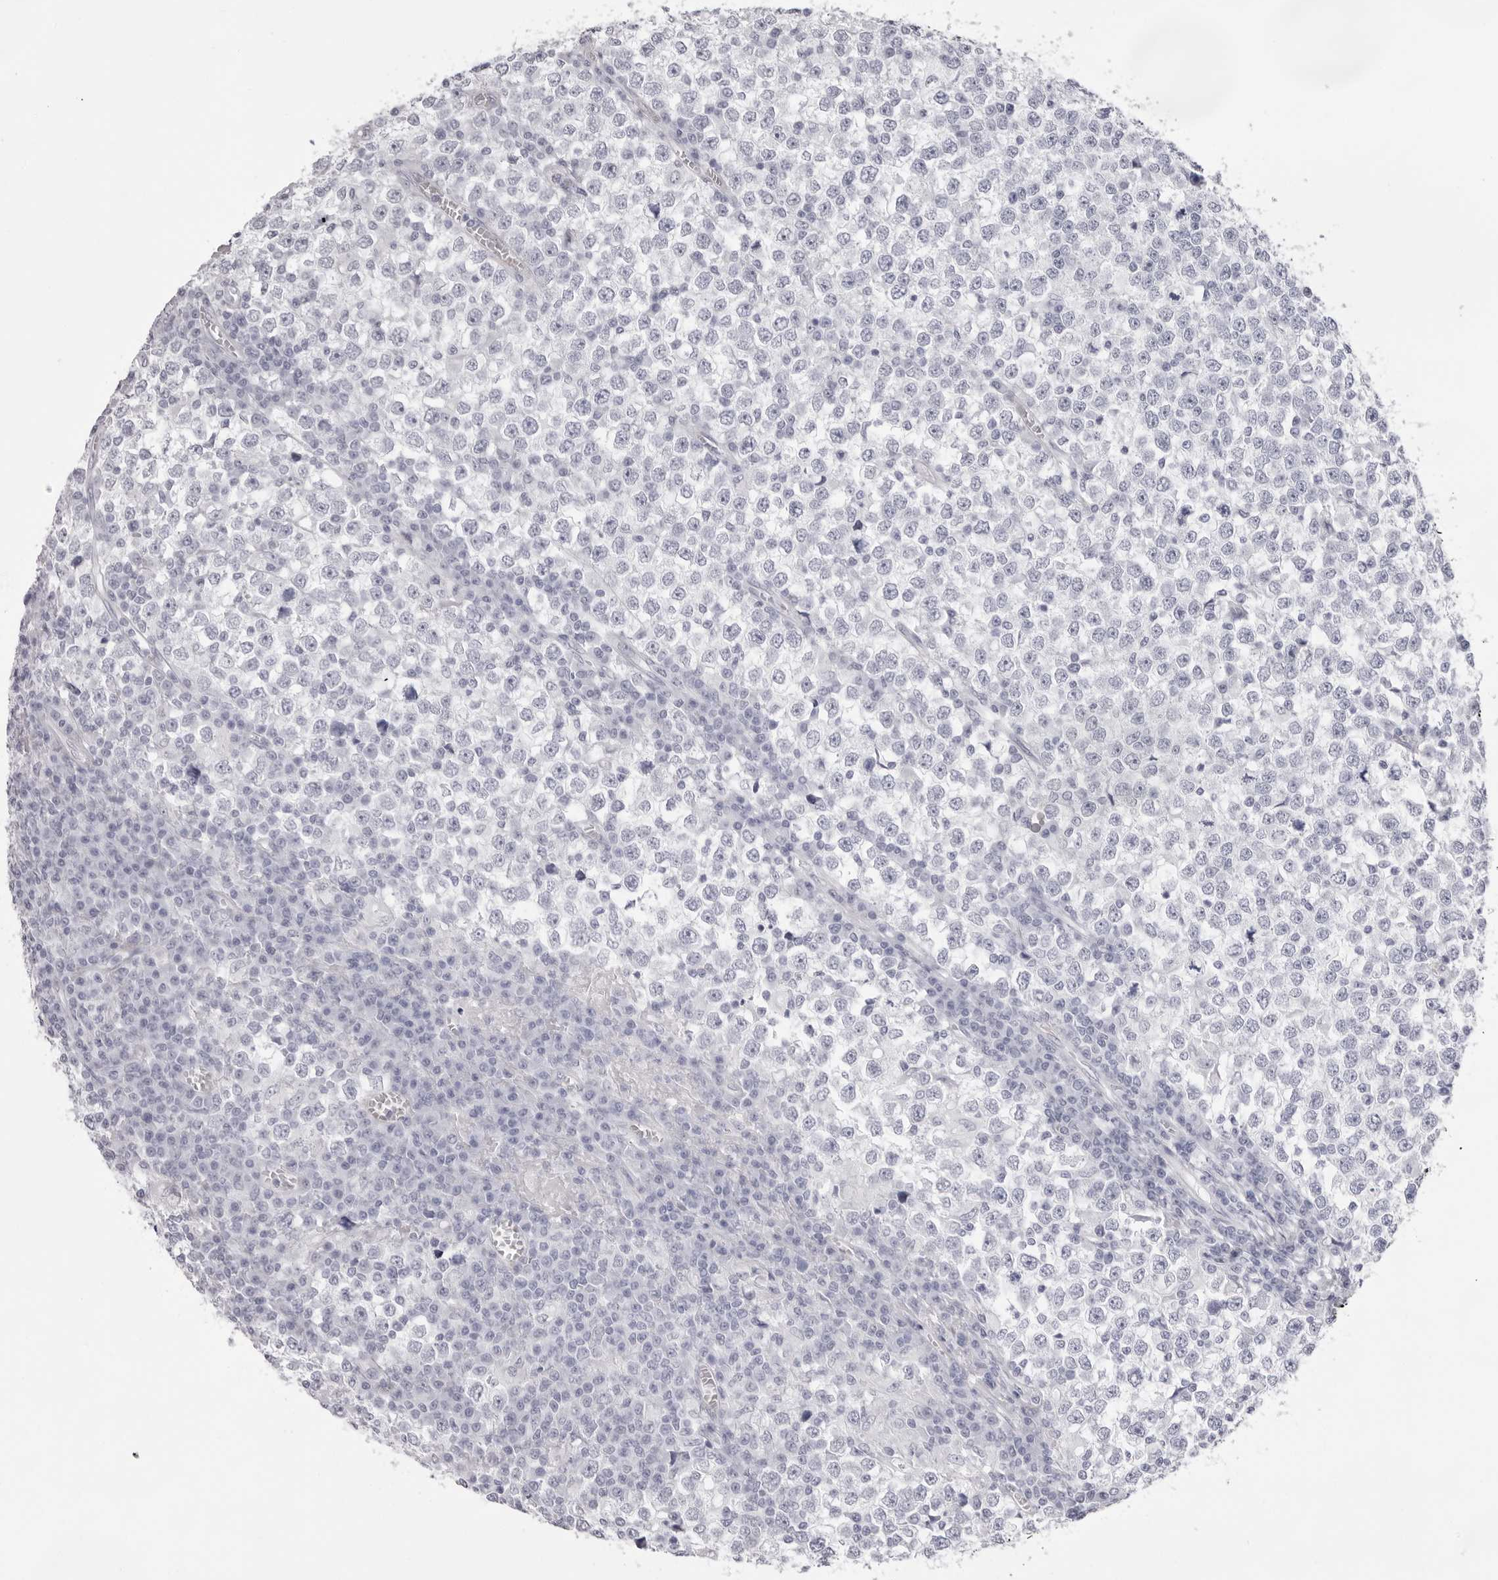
{"staining": {"intensity": "negative", "quantity": "none", "location": "none"}, "tissue": "testis cancer", "cell_type": "Tumor cells", "image_type": "cancer", "snomed": [{"axis": "morphology", "description": "Seminoma, NOS"}, {"axis": "topography", "description": "Testis"}], "caption": "Image shows no protein expression in tumor cells of testis cancer tissue.", "gene": "SPTA1", "patient": {"sex": "male", "age": 65}}